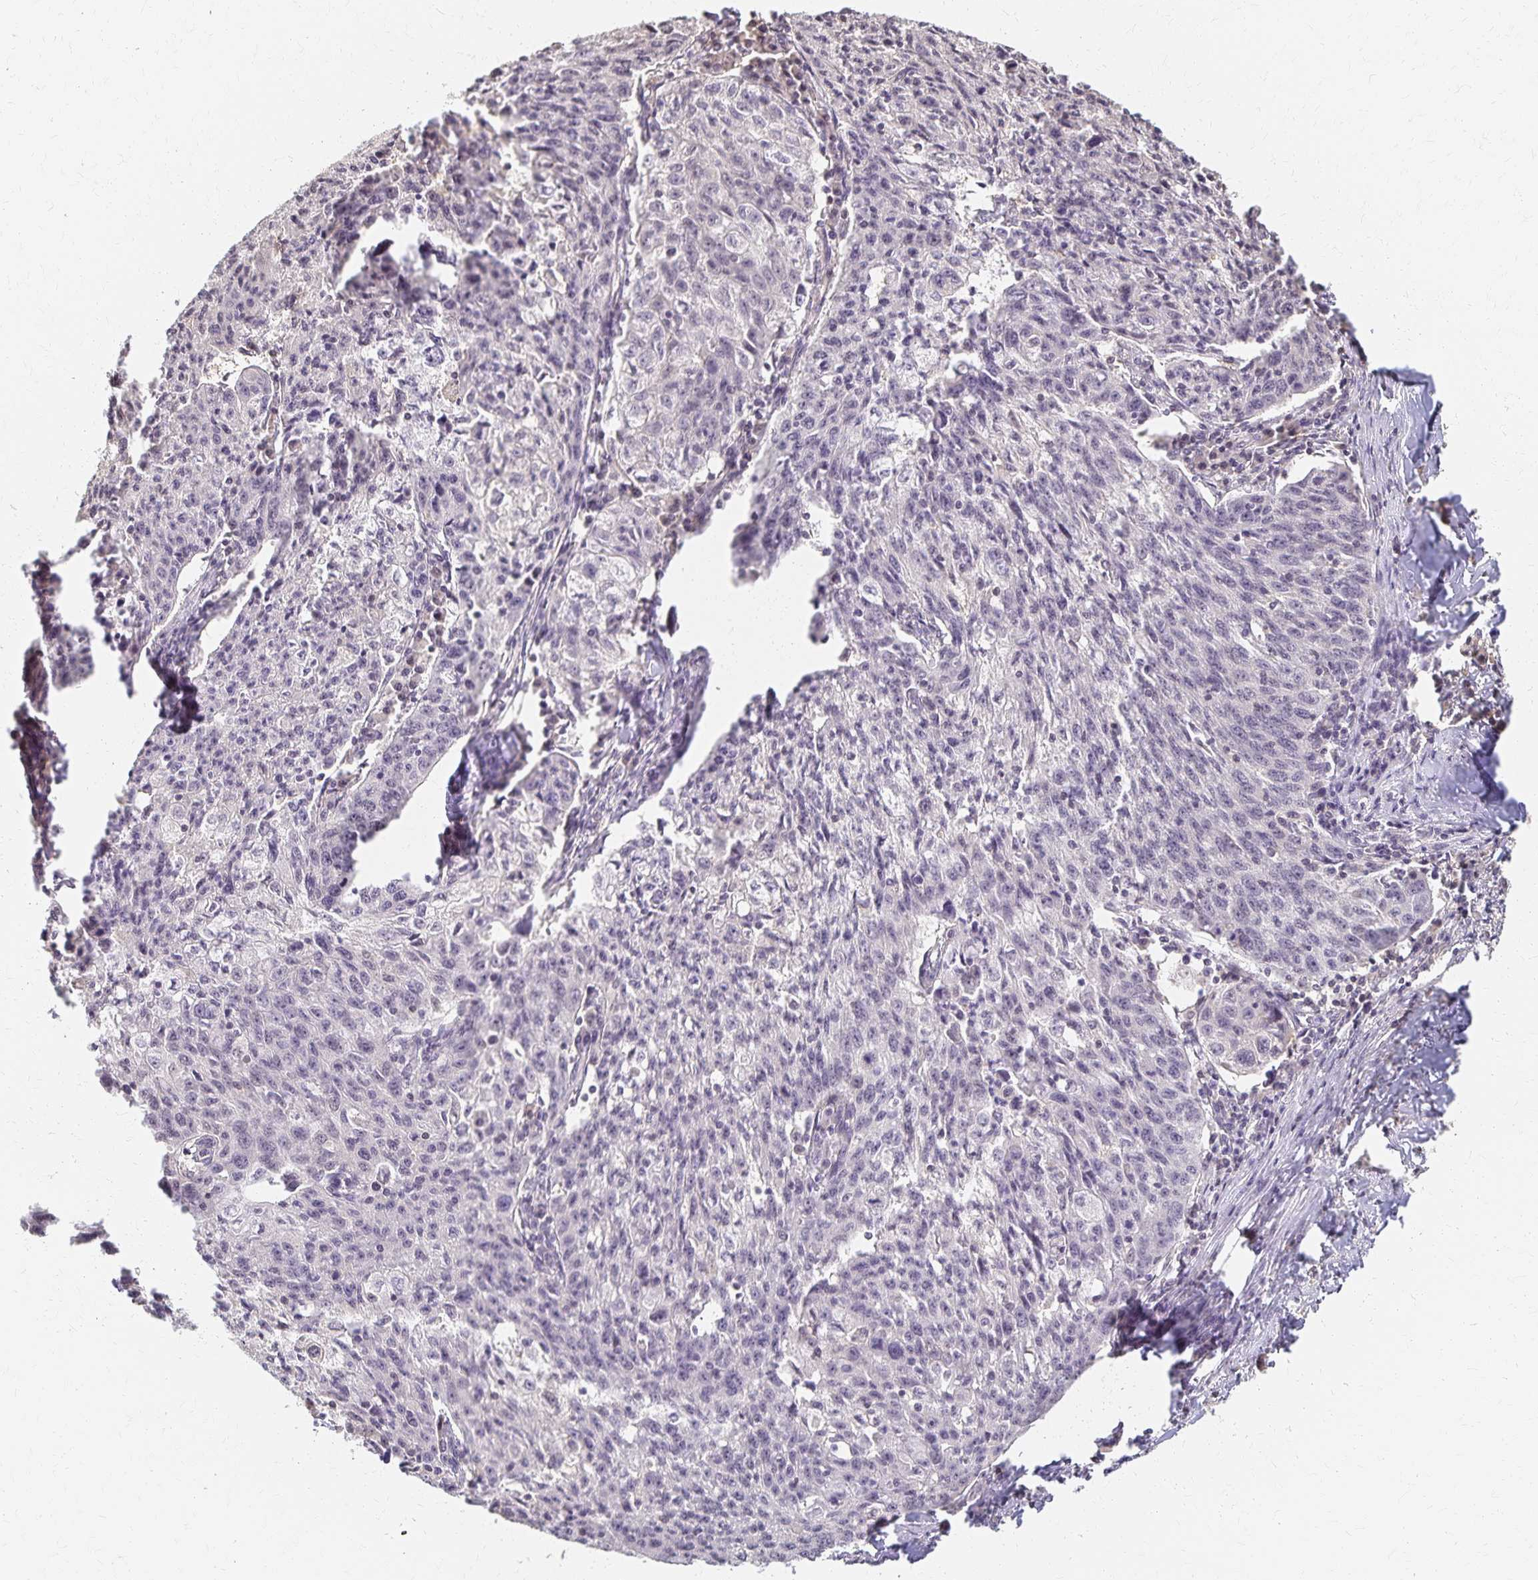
{"staining": {"intensity": "negative", "quantity": "none", "location": "none"}, "tissue": "lung cancer", "cell_type": "Tumor cells", "image_type": "cancer", "snomed": [{"axis": "morphology", "description": "Squamous cell carcinoma, NOS"}, {"axis": "morphology", "description": "Squamous cell carcinoma, metastatic, NOS"}, {"axis": "topography", "description": "Bronchus"}, {"axis": "topography", "description": "Lung"}], "caption": "This is a histopathology image of immunohistochemistry (IHC) staining of squamous cell carcinoma (lung), which shows no expression in tumor cells. (Brightfield microscopy of DAB (3,3'-diaminobenzidine) immunohistochemistry at high magnification).", "gene": "AZGP1", "patient": {"sex": "male", "age": 62}}